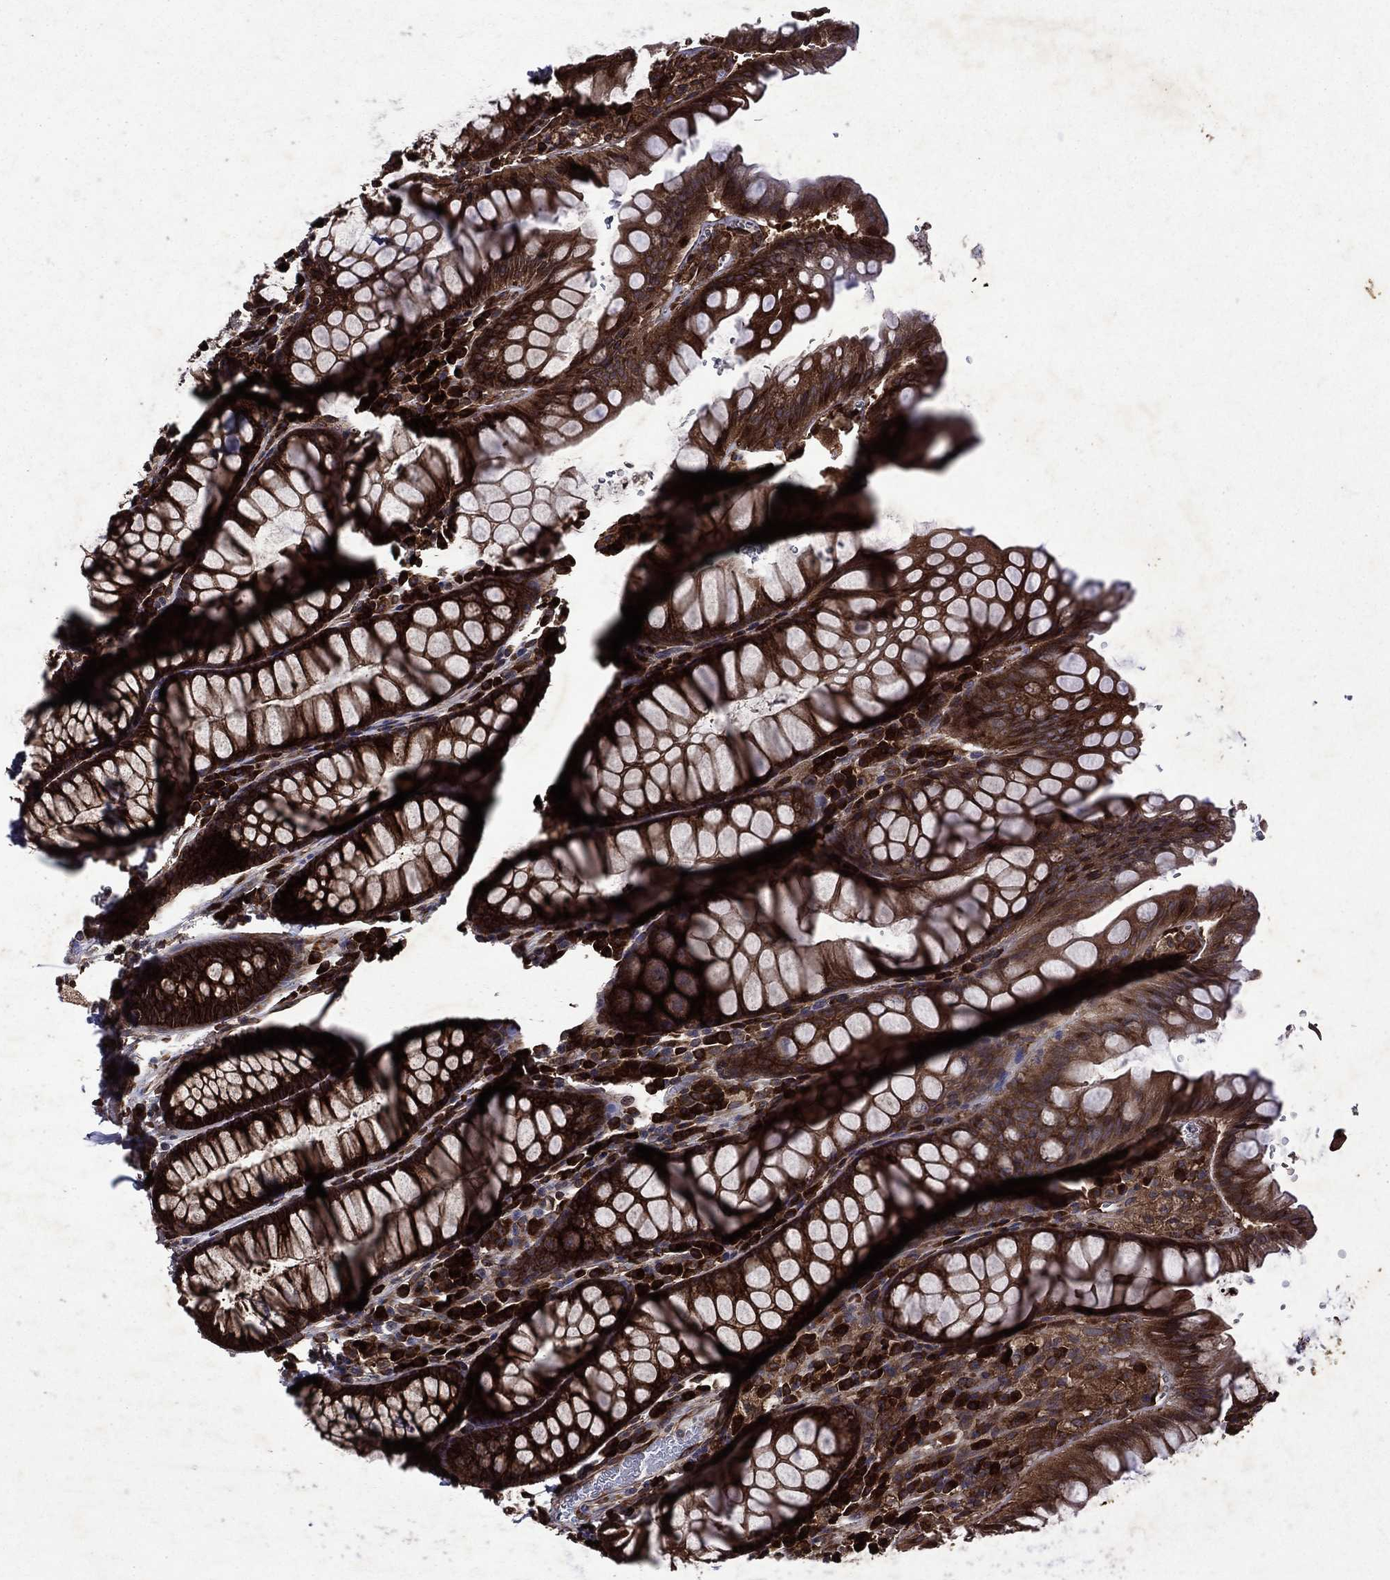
{"staining": {"intensity": "strong", "quantity": ">75%", "location": "cytoplasmic/membranous"}, "tissue": "rectum", "cell_type": "Glandular cells", "image_type": "normal", "snomed": [{"axis": "morphology", "description": "Normal tissue, NOS"}, {"axis": "topography", "description": "Rectum"}], "caption": "Immunohistochemical staining of normal rectum exhibits strong cytoplasmic/membranous protein positivity in approximately >75% of glandular cells.", "gene": "EIF2B4", "patient": {"sex": "female", "age": 68}}